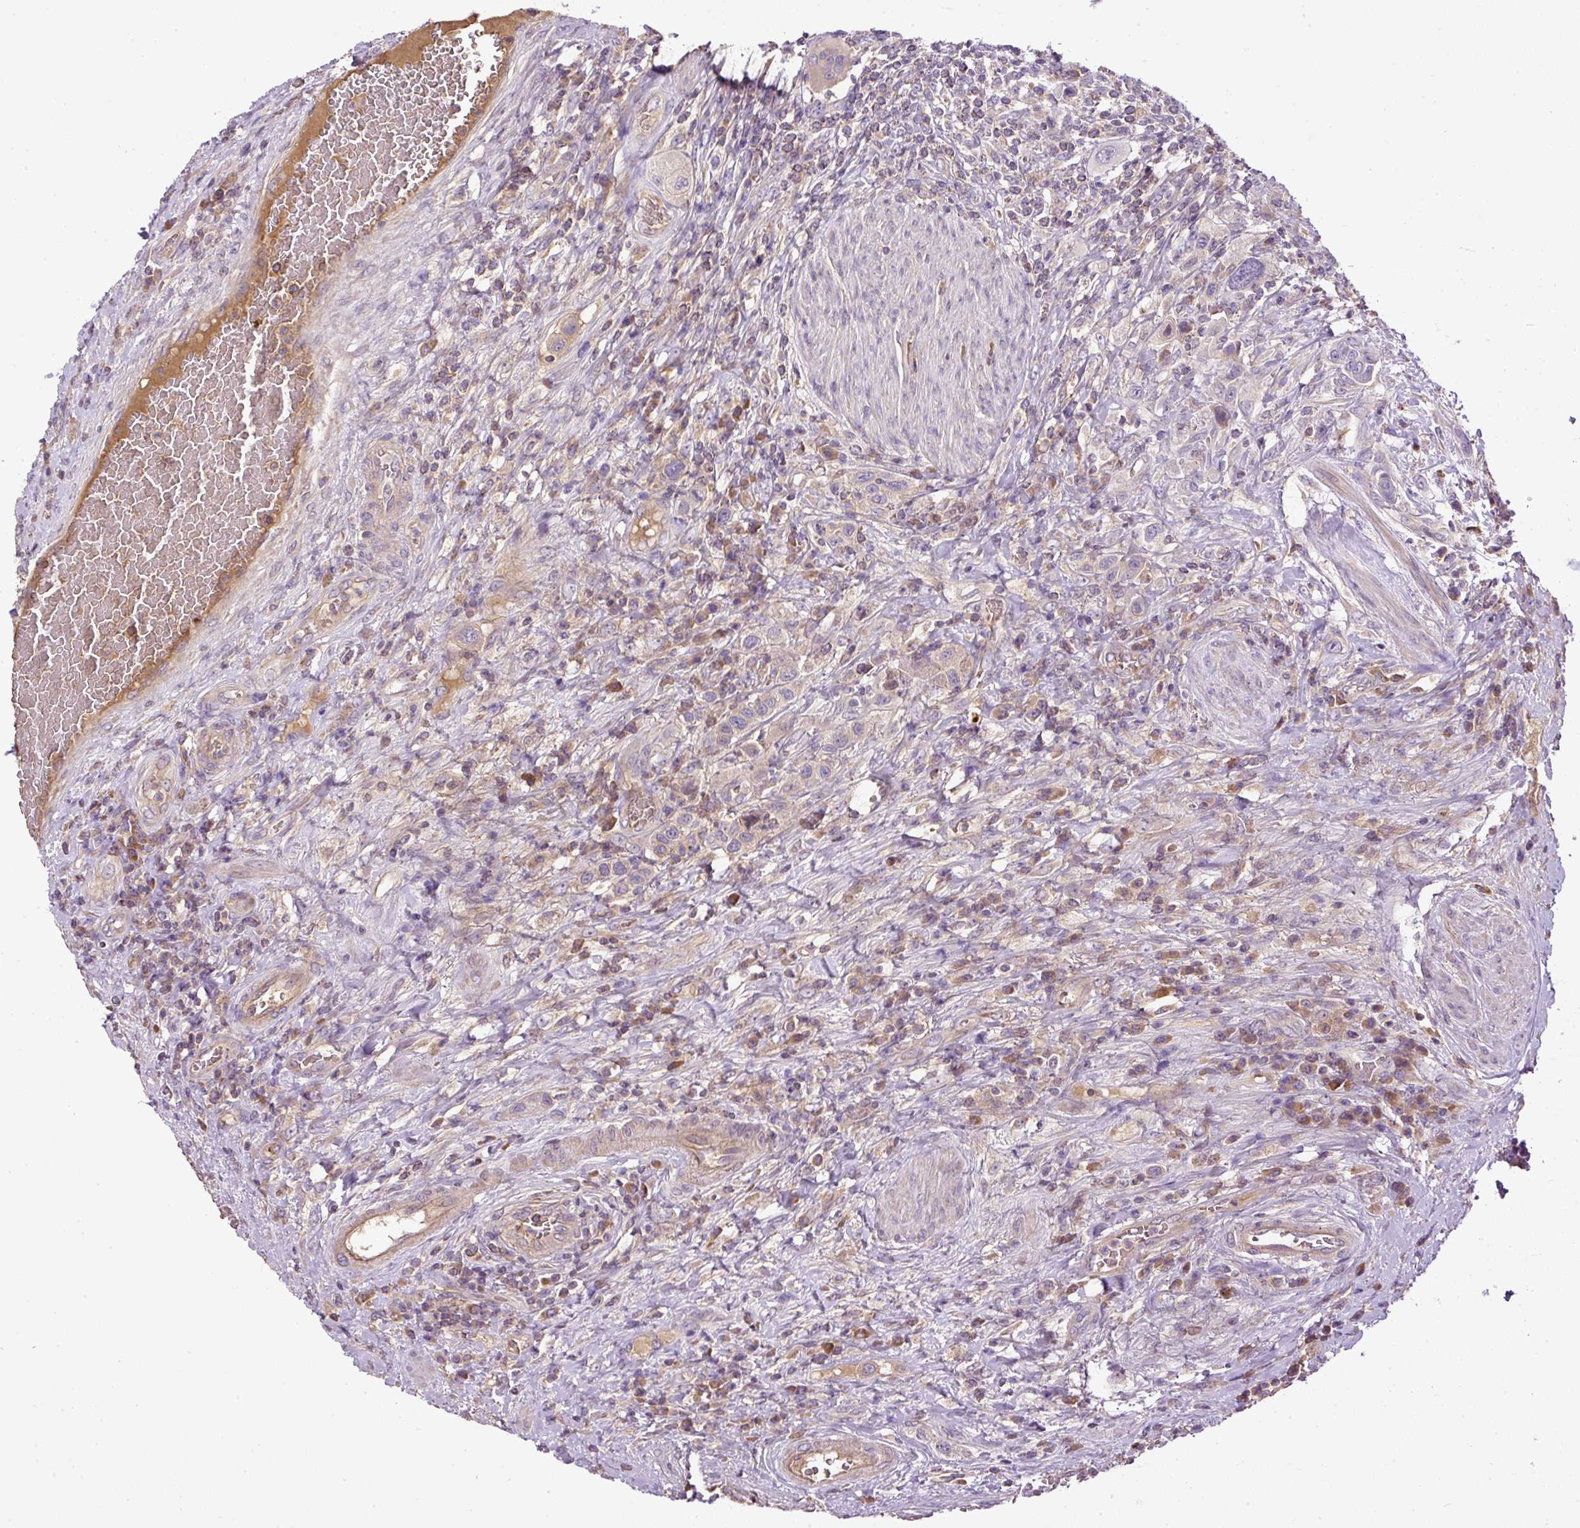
{"staining": {"intensity": "negative", "quantity": "none", "location": "none"}, "tissue": "urothelial cancer", "cell_type": "Tumor cells", "image_type": "cancer", "snomed": [{"axis": "morphology", "description": "Urothelial carcinoma, High grade"}, {"axis": "topography", "description": "Urinary bladder"}], "caption": "The IHC image has no significant expression in tumor cells of urothelial carcinoma (high-grade) tissue.", "gene": "CXCL13", "patient": {"sex": "male", "age": 50}}